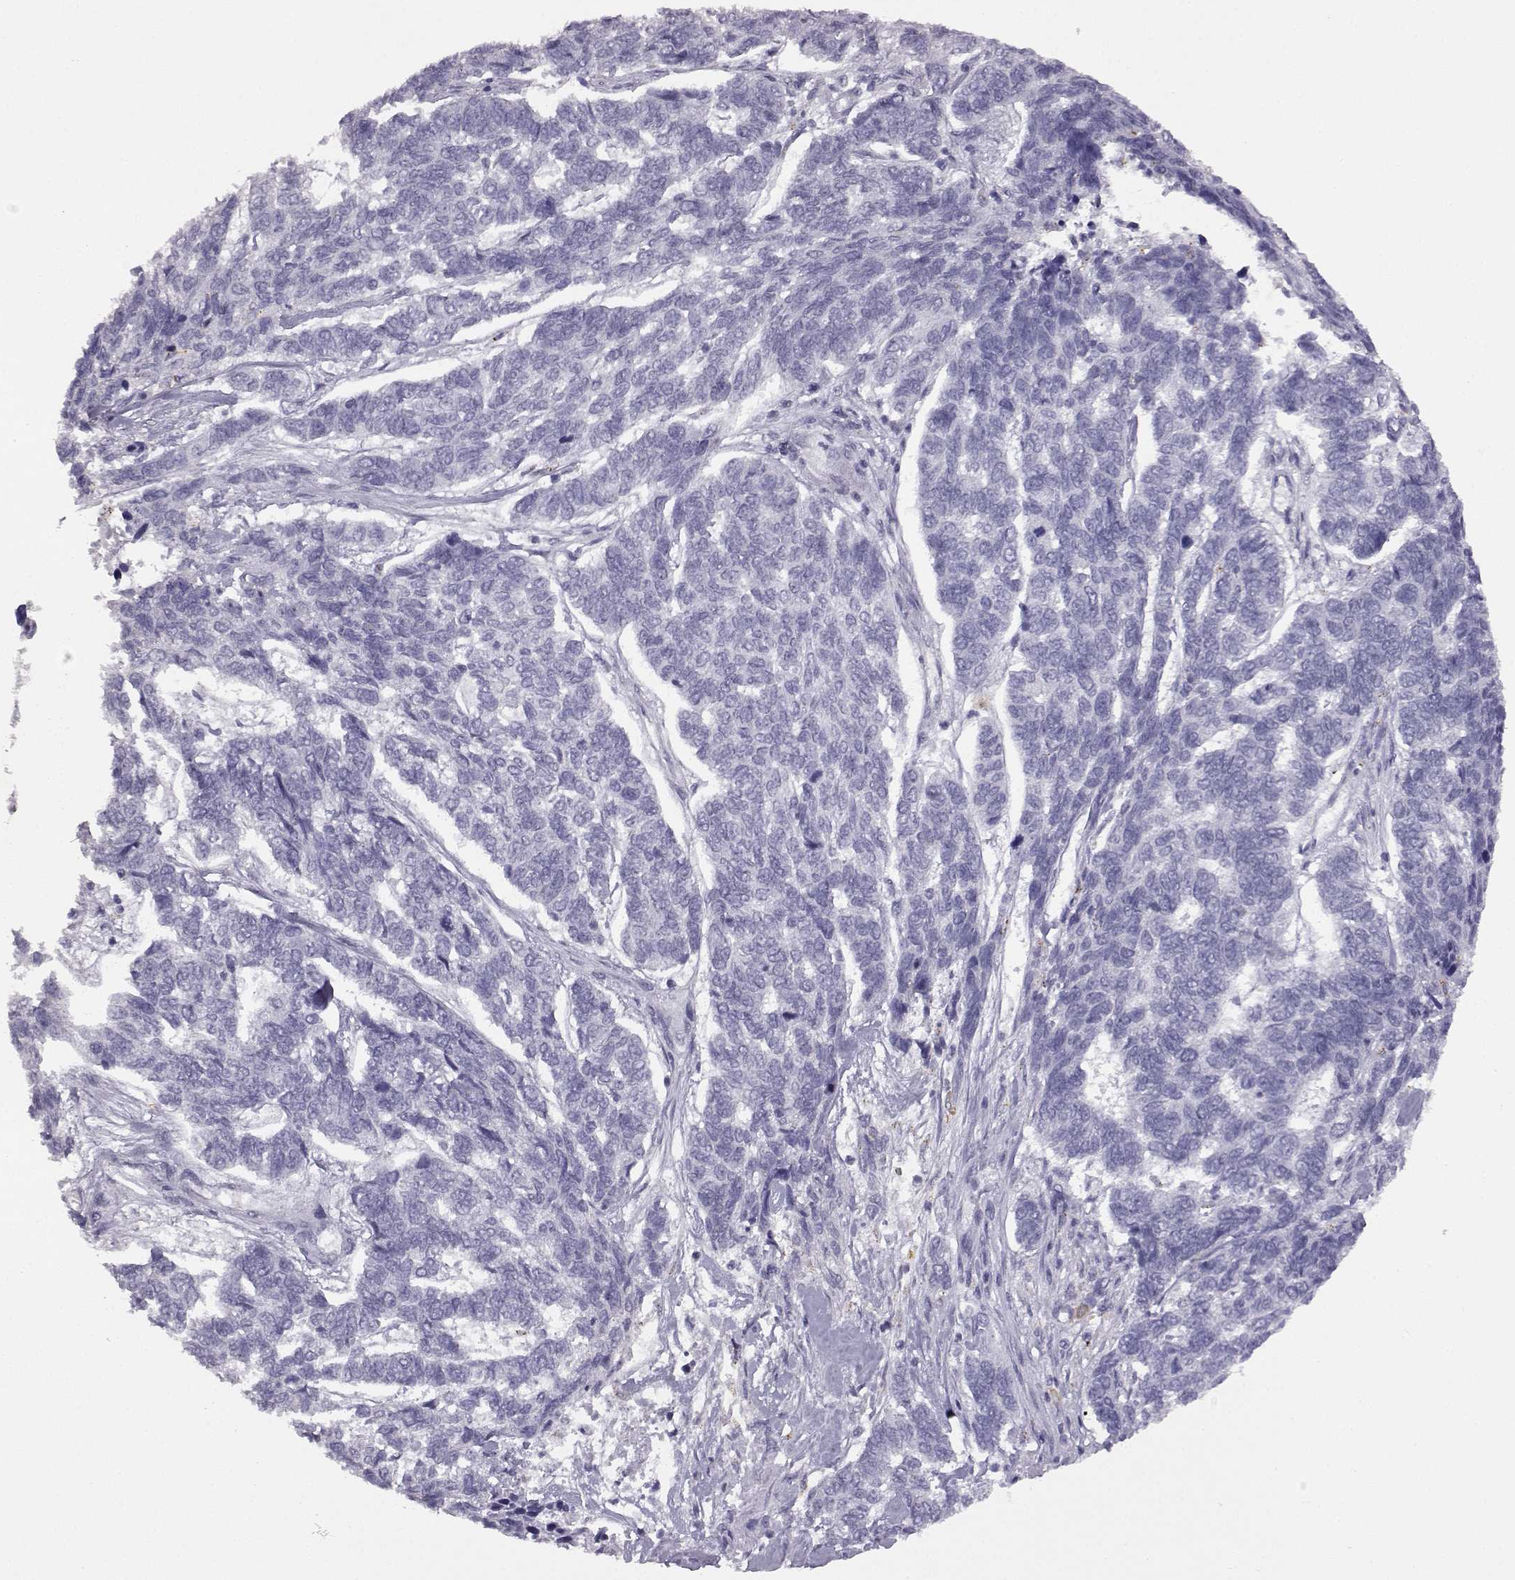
{"staining": {"intensity": "negative", "quantity": "none", "location": "none"}, "tissue": "skin cancer", "cell_type": "Tumor cells", "image_type": "cancer", "snomed": [{"axis": "morphology", "description": "Basal cell carcinoma"}, {"axis": "topography", "description": "Skin"}], "caption": "An immunohistochemistry photomicrograph of skin cancer is shown. There is no staining in tumor cells of skin cancer. (DAB immunohistochemistry, high magnification).", "gene": "VGF", "patient": {"sex": "female", "age": 65}}